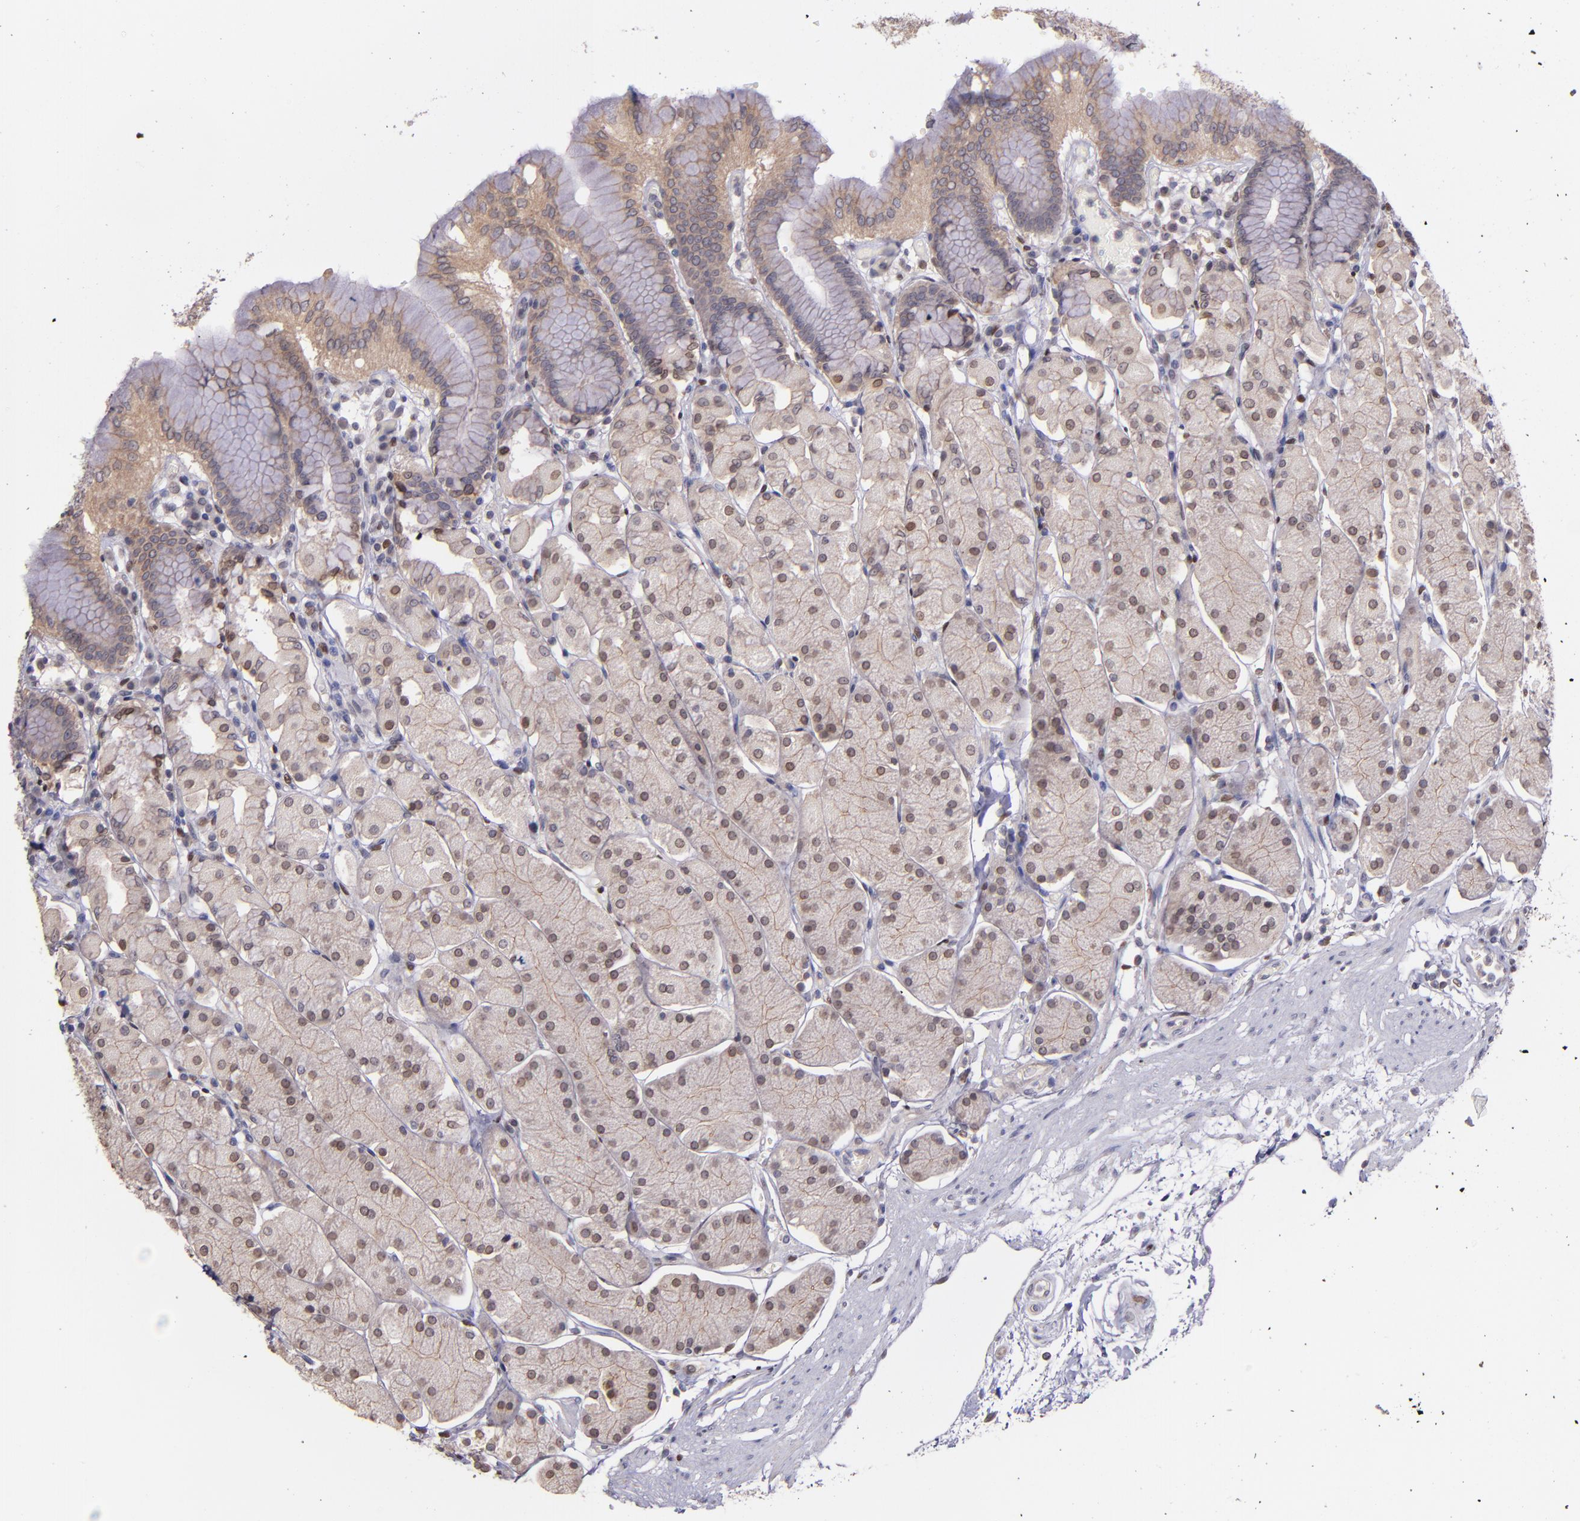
{"staining": {"intensity": "weak", "quantity": ">75%", "location": "cytoplasmic/membranous"}, "tissue": "stomach", "cell_type": "Glandular cells", "image_type": "normal", "snomed": [{"axis": "morphology", "description": "Normal tissue, NOS"}, {"axis": "topography", "description": "Stomach, upper"}, {"axis": "topography", "description": "Stomach"}], "caption": "A photomicrograph showing weak cytoplasmic/membranous positivity in about >75% of glandular cells in benign stomach, as visualized by brown immunohistochemical staining.", "gene": "NUP62CL", "patient": {"sex": "male", "age": 76}}